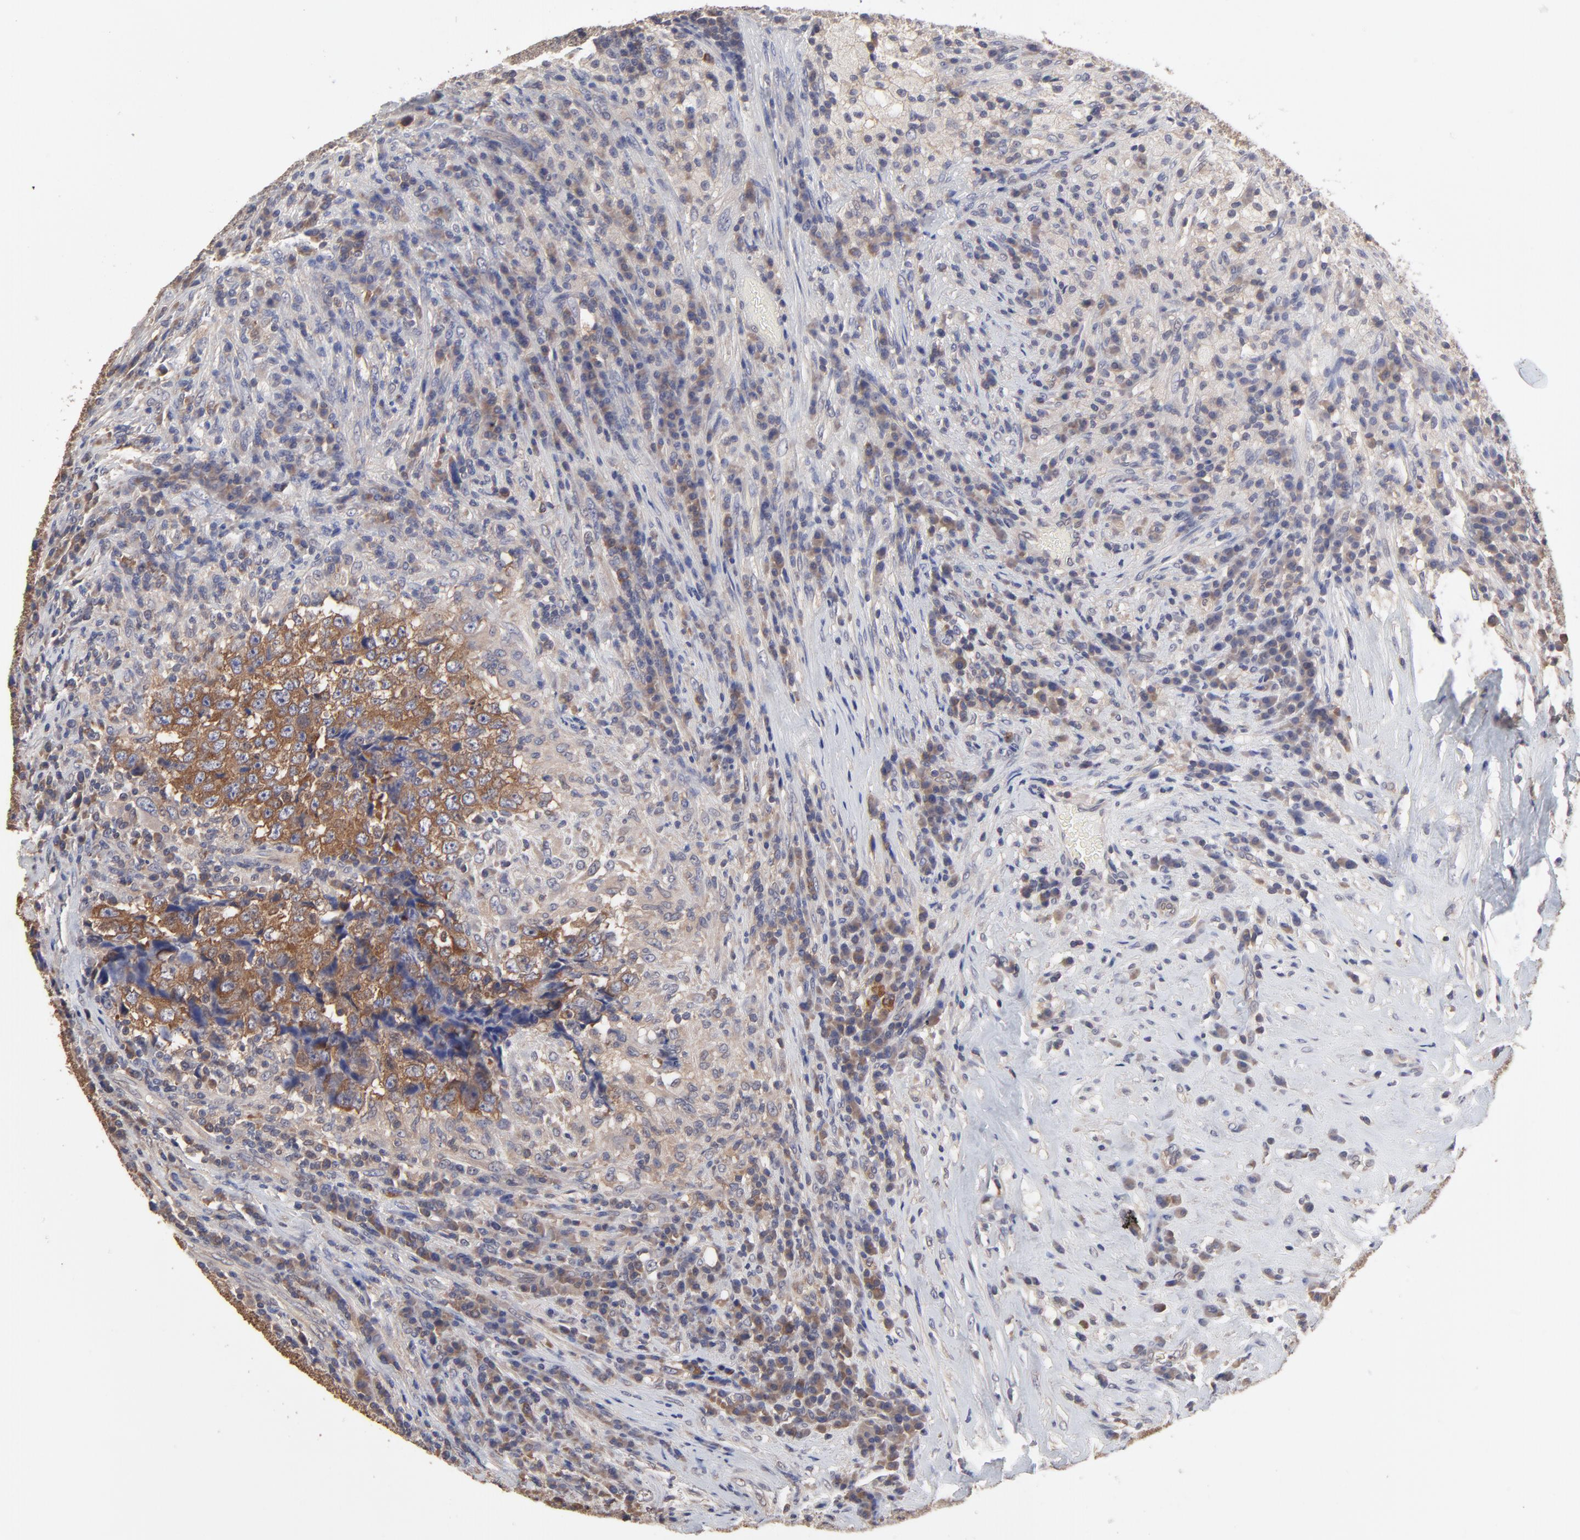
{"staining": {"intensity": "moderate", "quantity": ">75%", "location": "cytoplasmic/membranous"}, "tissue": "testis cancer", "cell_type": "Tumor cells", "image_type": "cancer", "snomed": [{"axis": "morphology", "description": "Necrosis, NOS"}, {"axis": "morphology", "description": "Carcinoma, Embryonal, NOS"}, {"axis": "topography", "description": "Testis"}], "caption": "Moderate cytoplasmic/membranous protein staining is seen in about >75% of tumor cells in testis cancer.", "gene": "CCT2", "patient": {"sex": "male", "age": 19}}